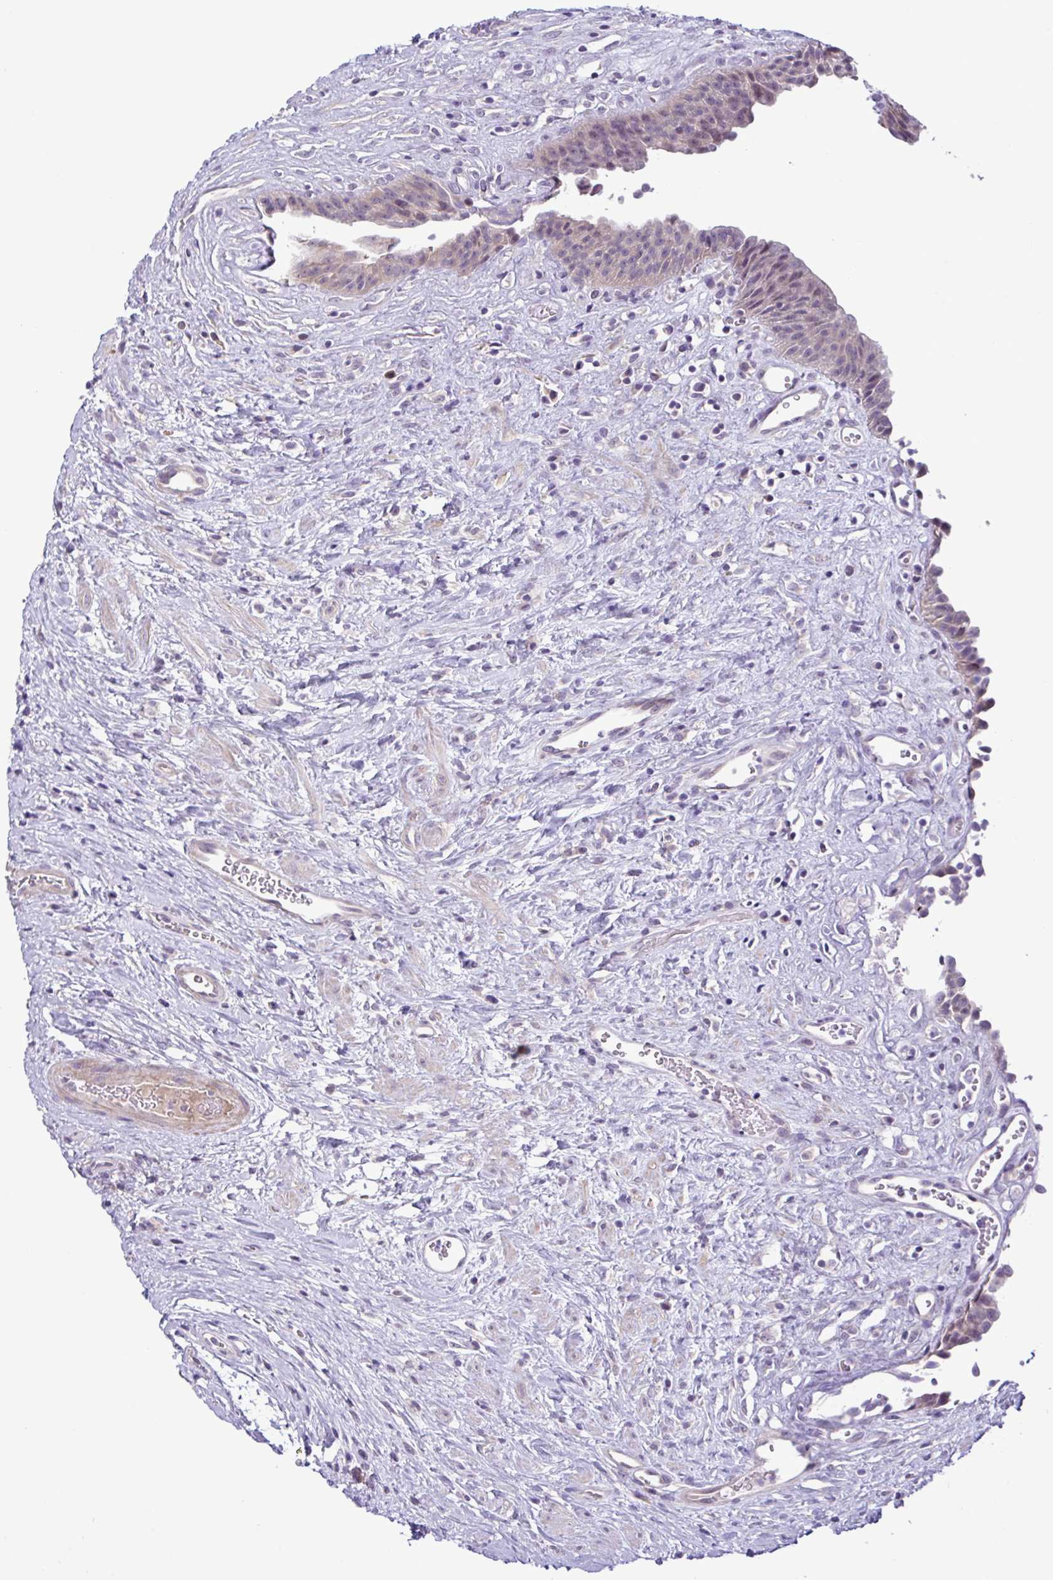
{"staining": {"intensity": "weak", "quantity": "25%-75%", "location": "cytoplasmic/membranous"}, "tissue": "urinary bladder", "cell_type": "Urothelial cells", "image_type": "normal", "snomed": [{"axis": "morphology", "description": "Normal tissue, NOS"}, {"axis": "topography", "description": "Urinary bladder"}], "caption": "IHC (DAB) staining of unremarkable human urinary bladder displays weak cytoplasmic/membranous protein positivity in about 25%-75% of urothelial cells.", "gene": "SYNPO2L", "patient": {"sex": "female", "age": 56}}